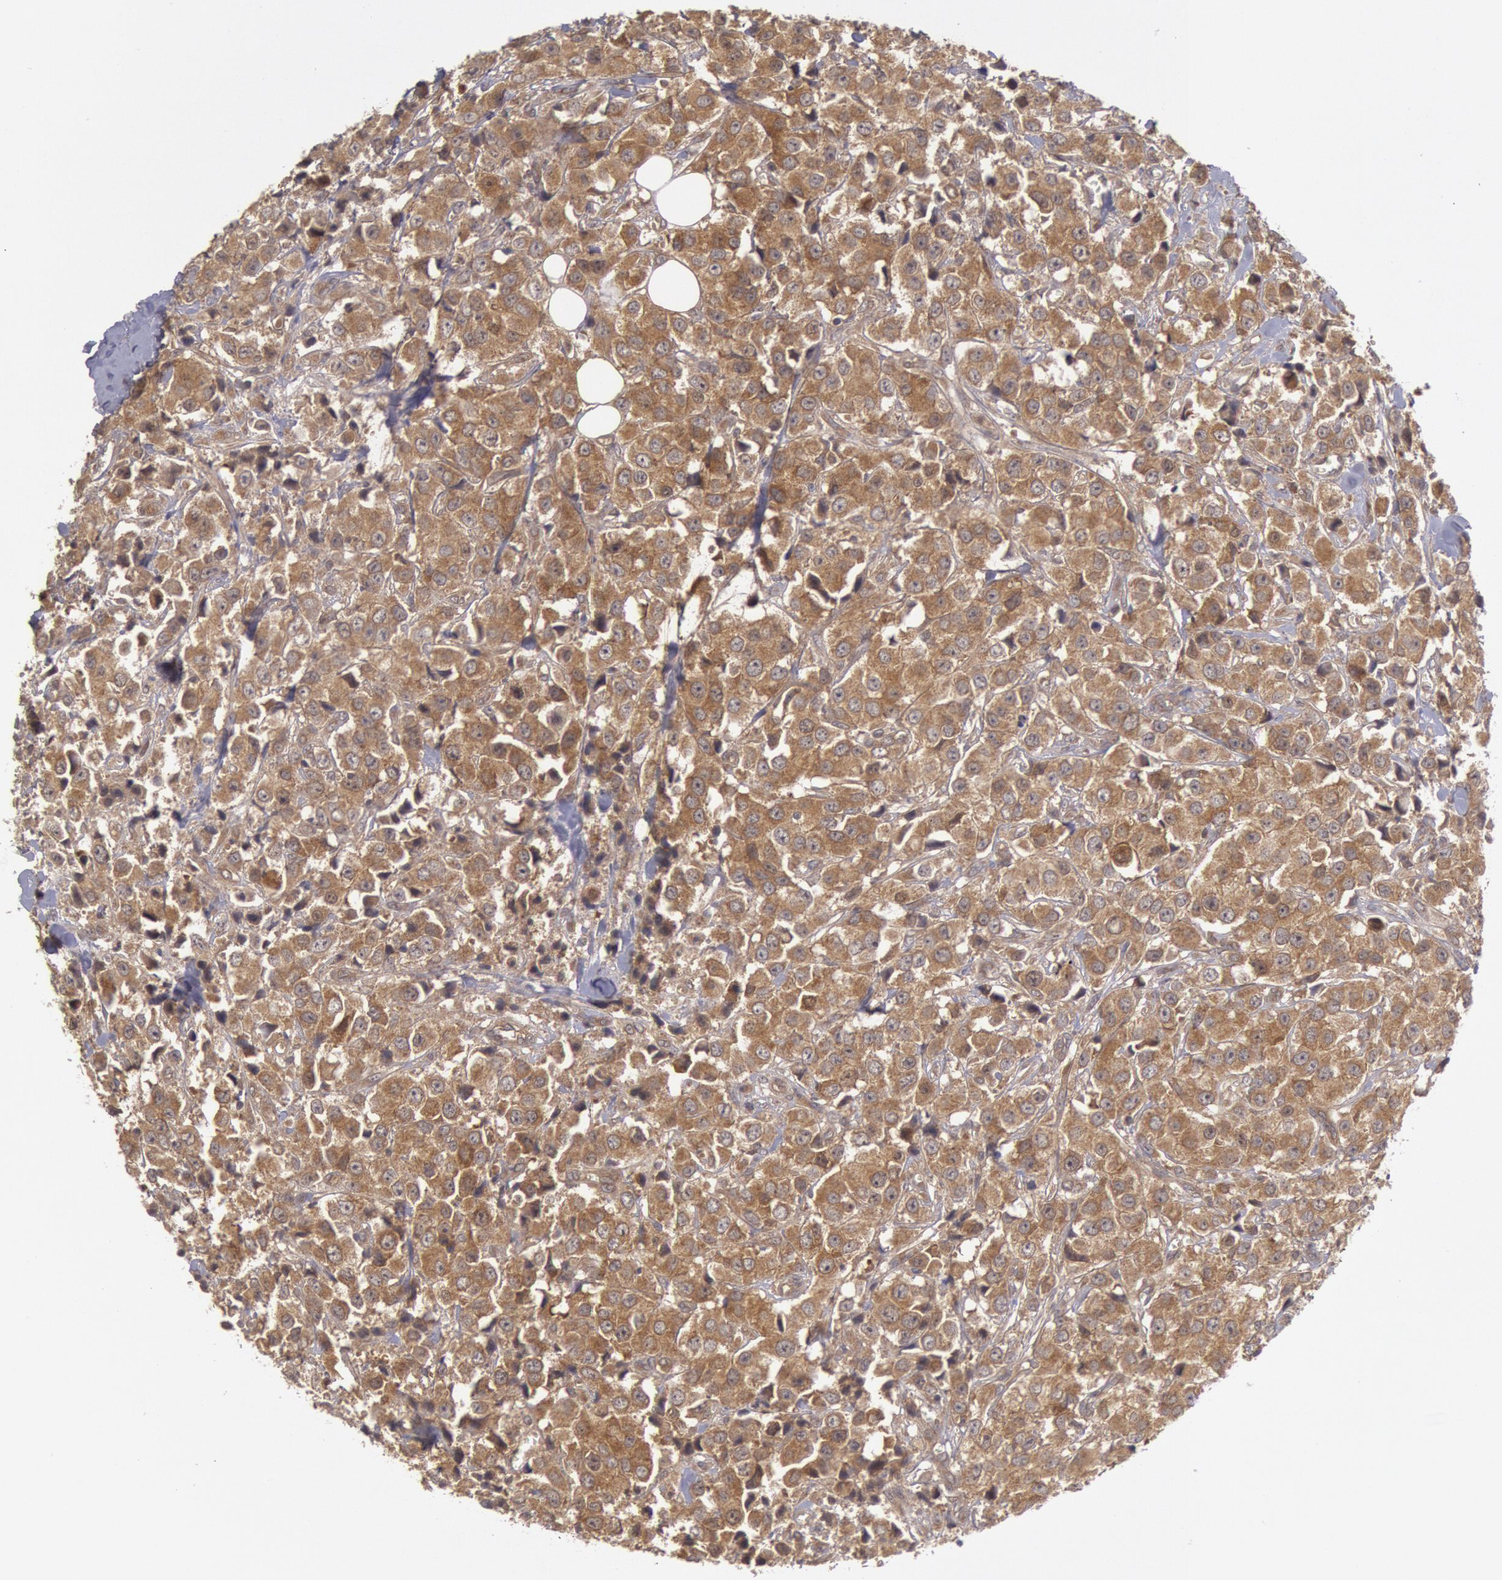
{"staining": {"intensity": "moderate", "quantity": ">75%", "location": "cytoplasmic/membranous"}, "tissue": "breast cancer", "cell_type": "Tumor cells", "image_type": "cancer", "snomed": [{"axis": "morphology", "description": "Duct carcinoma"}, {"axis": "topography", "description": "Breast"}], "caption": "Approximately >75% of tumor cells in breast infiltrating ductal carcinoma reveal moderate cytoplasmic/membranous protein expression as visualized by brown immunohistochemical staining.", "gene": "BRAF", "patient": {"sex": "female", "age": 58}}